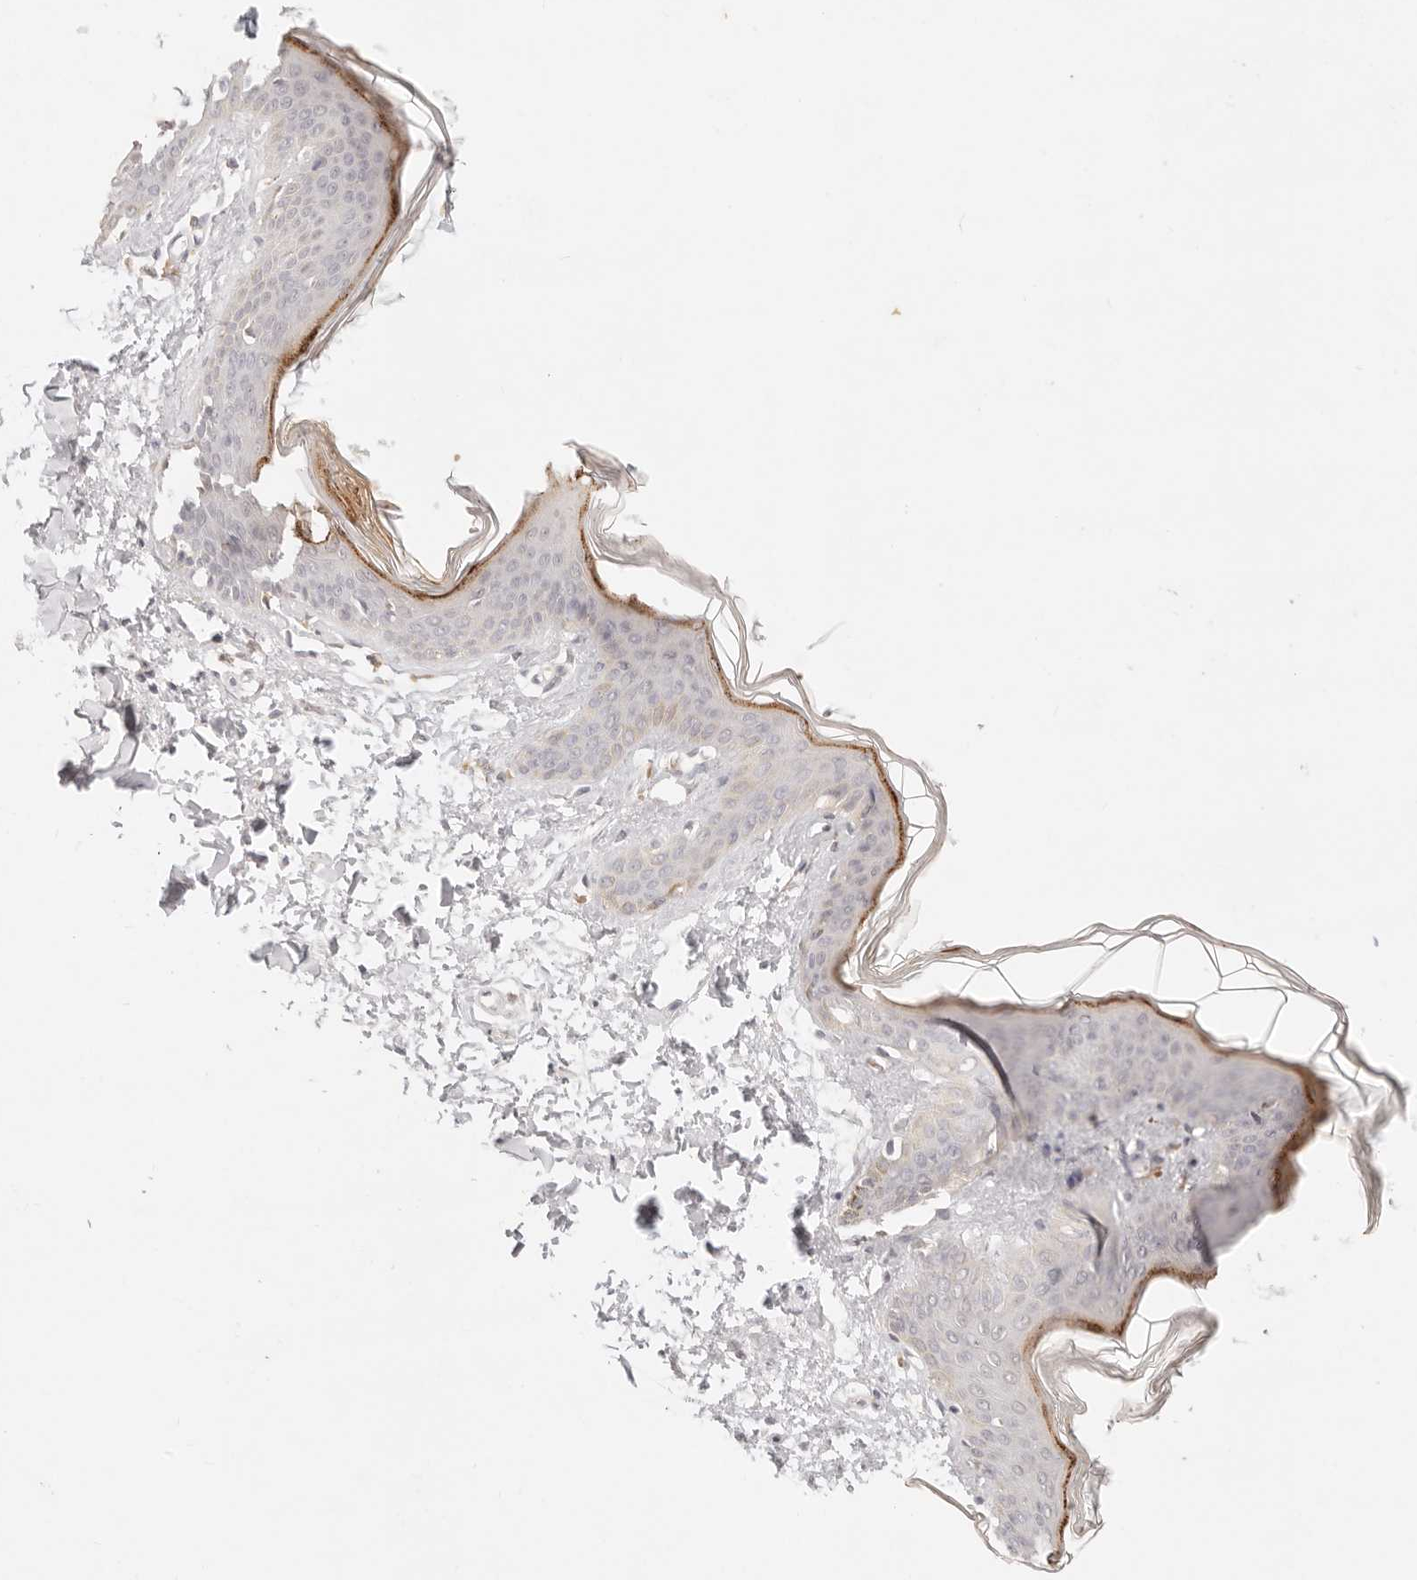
{"staining": {"intensity": "weak", "quantity": ">75%", "location": "cytoplasmic/membranous"}, "tissue": "skin", "cell_type": "Fibroblasts", "image_type": "normal", "snomed": [{"axis": "morphology", "description": "Normal tissue, NOS"}, {"axis": "topography", "description": "Skin"}], "caption": "Protein analysis of benign skin reveals weak cytoplasmic/membranous expression in approximately >75% of fibroblasts.", "gene": "GPR156", "patient": {"sex": "female", "age": 17}}